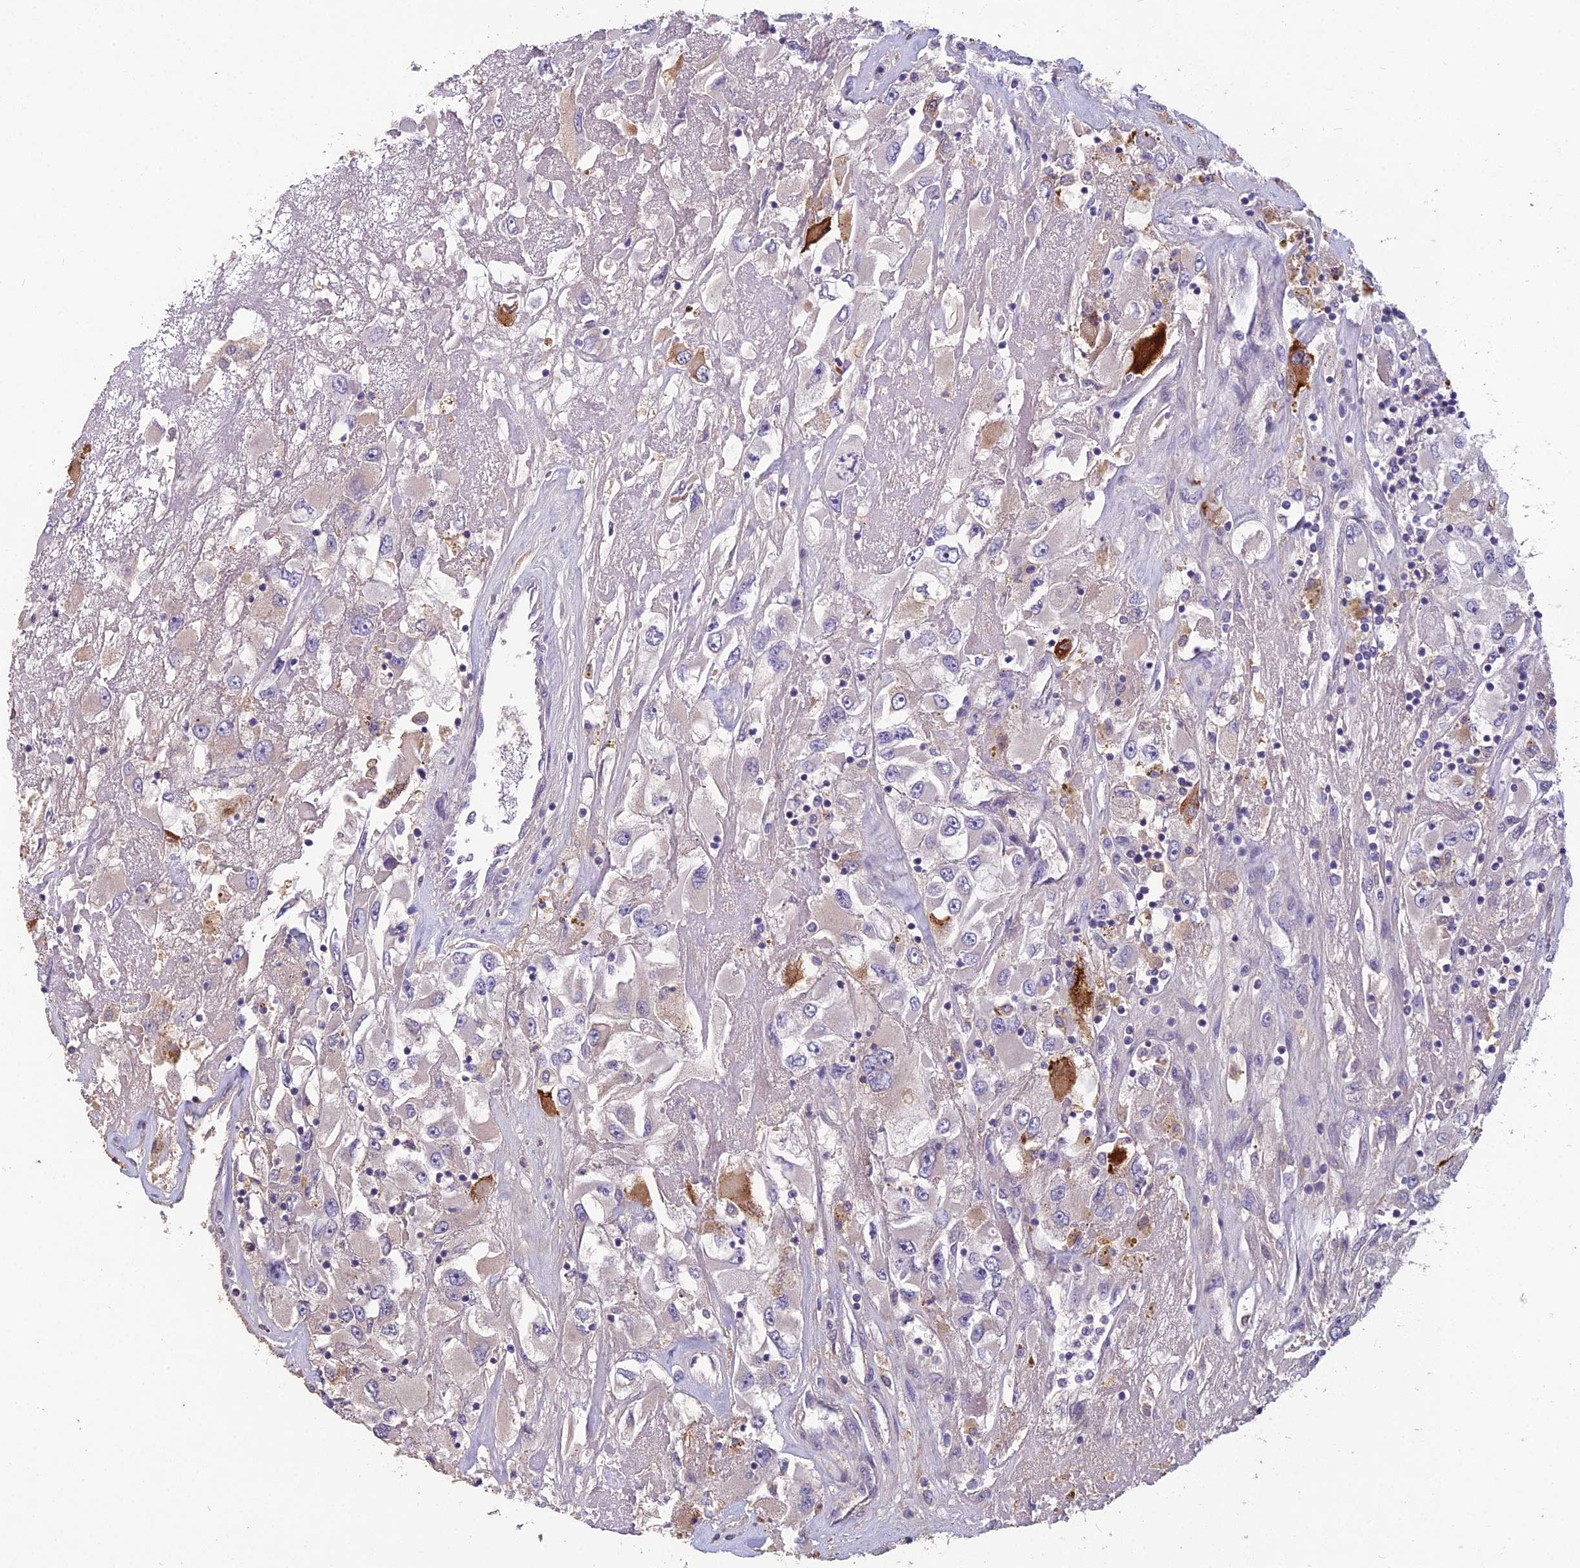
{"staining": {"intensity": "negative", "quantity": "none", "location": "none"}, "tissue": "renal cancer", "cell_type": "Tumor cells", "image_type": "cancer", "snomed": [{"axis": "morphology", "description": "Adenocarcinoma, NOS"}, {"axis": "topography", "description": "Kidney"}], "caption": "Histopathology image shows no significant protein expression in tumor cells of adenocarcinoma (renal).", "gene": "CEACAM16", "patient": {"sex": "female", "age": 52}}